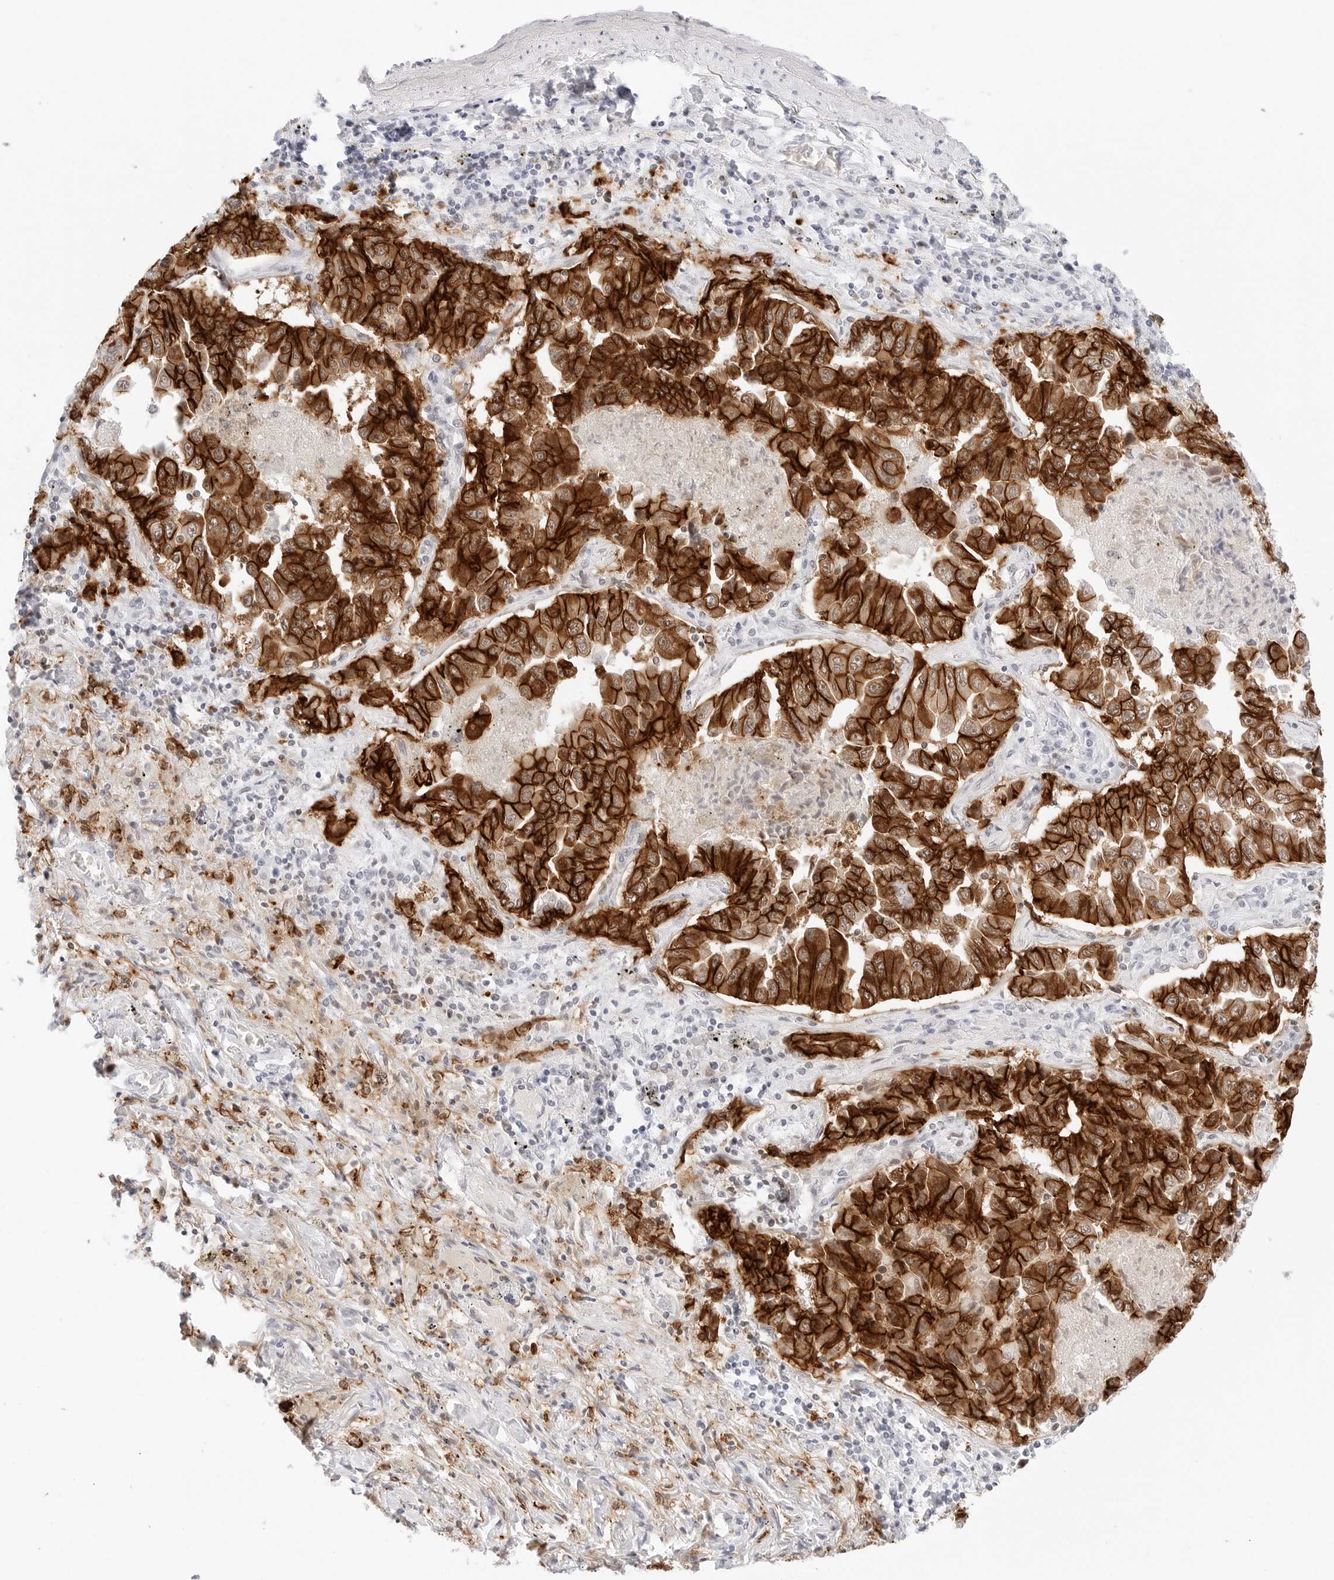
{"staining": {"intensity": "strong", "quantity": ">75%", "location": "cytoplasmic/membranous"}, "tissue": "lung cancer", "cell_type": "Tumor cells", "image_type": "cancer", "snomed": [{"axis": "morphology", "description": "Adenocarcinoma, NOS"}, {"axis": "topography", "description": "Lung"}], "caption": "The histopathology image reveals immunohistochemical staining of adenocarcinoma (lung). There is strong cytoplasmic/membranous positivity is present in approximately >75% of tumor cells. Nuclei are stained in blue.", "gene": "CDH1", "patient": {"sex": "female", "age": 51}}